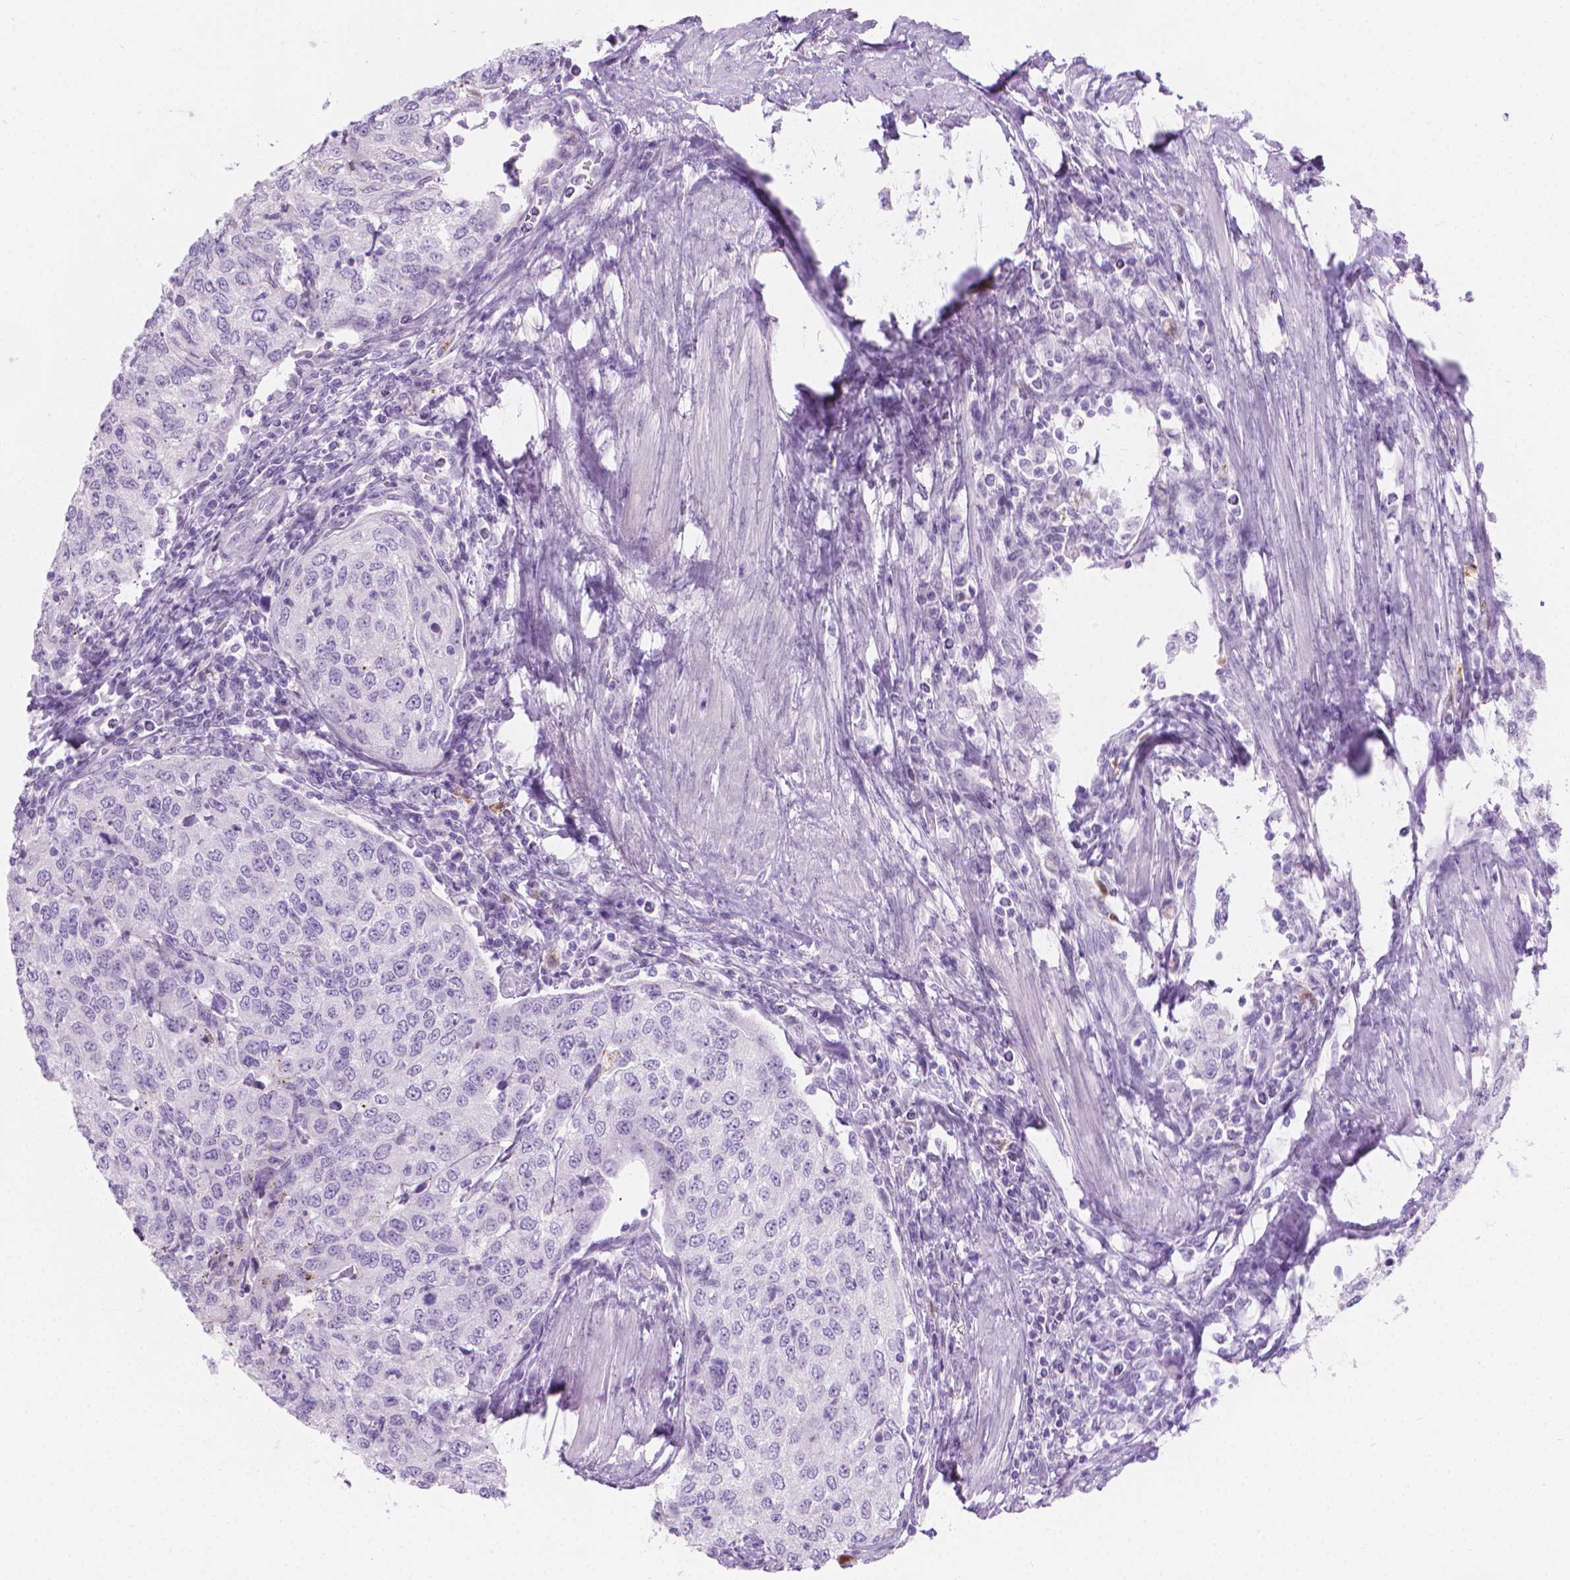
{"staining": {"intensity": "negative", "quantity": "none", "location": "none"}, "tissue": "urothelial cancer", "cell_type": "Tumor cells", "image_type": "cancer", "snomed": [{"axis": "morphology", "description": "Urothelial carcinoma, High grade"}, {"axis": "topography", "description": "Urinary bladder"}], "caption": "Tumor cells are negative for protein expression in human high-grade urothelial carcinoma.", "gene": "CFAP52", "patient": {"sex": "female", "age": 78}}